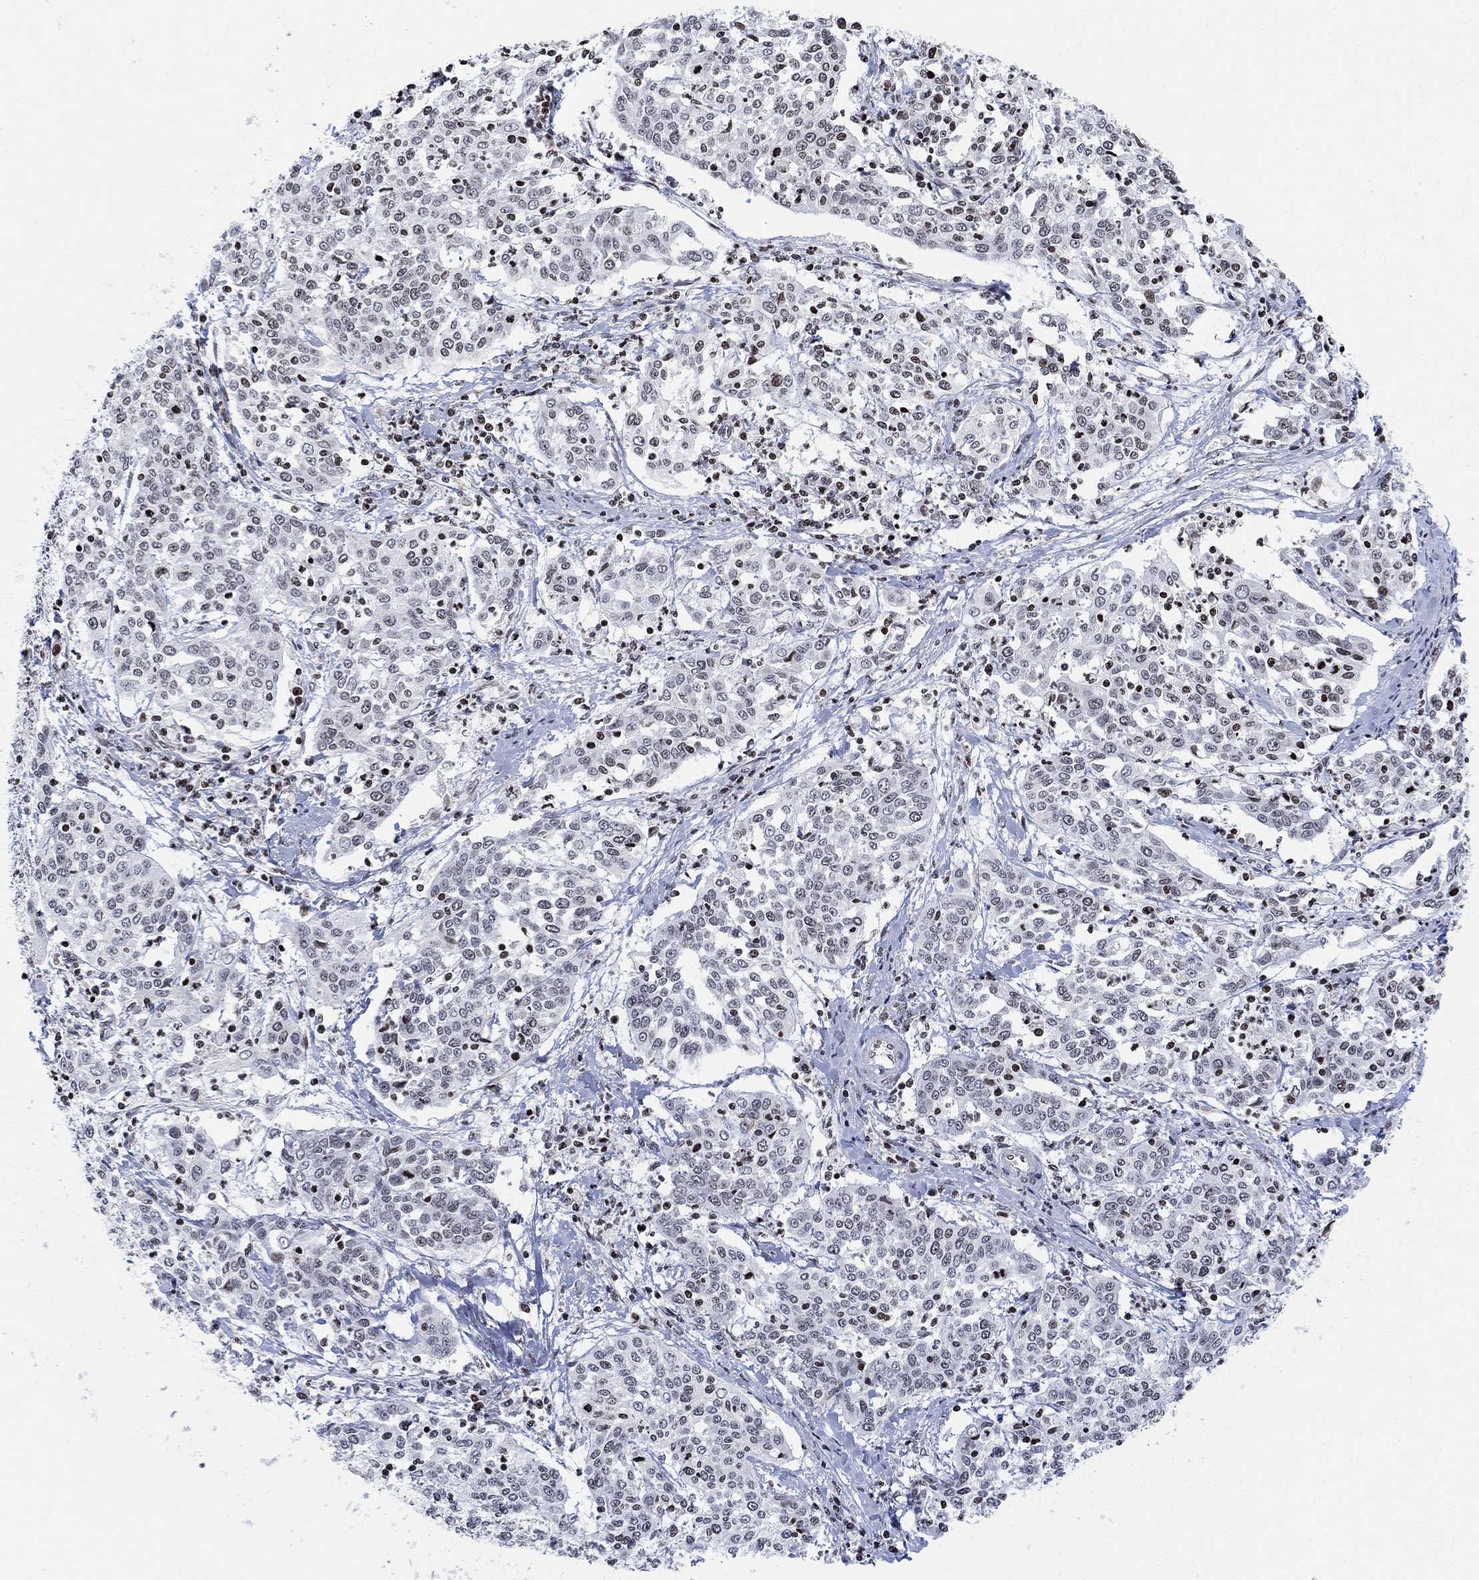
{"staining": {"intensity": "negative", "quantity": "none", "location": "none"}, "tissue": "cervical cancer", "cell_type": "Tumor cells", "image_type": "cancer", "snomed": [{"axis": "morphology", "description": "Squamous cell carcinoma, NOS"}, {"axis": "topography", "description": "Cervix"}], "caption": "The histopathology image shows no staining of tumor cells in cervical squamous cell carcinoma.", "gene": "ABHD14A", "patient": {"sex": "female", "age": 41}}